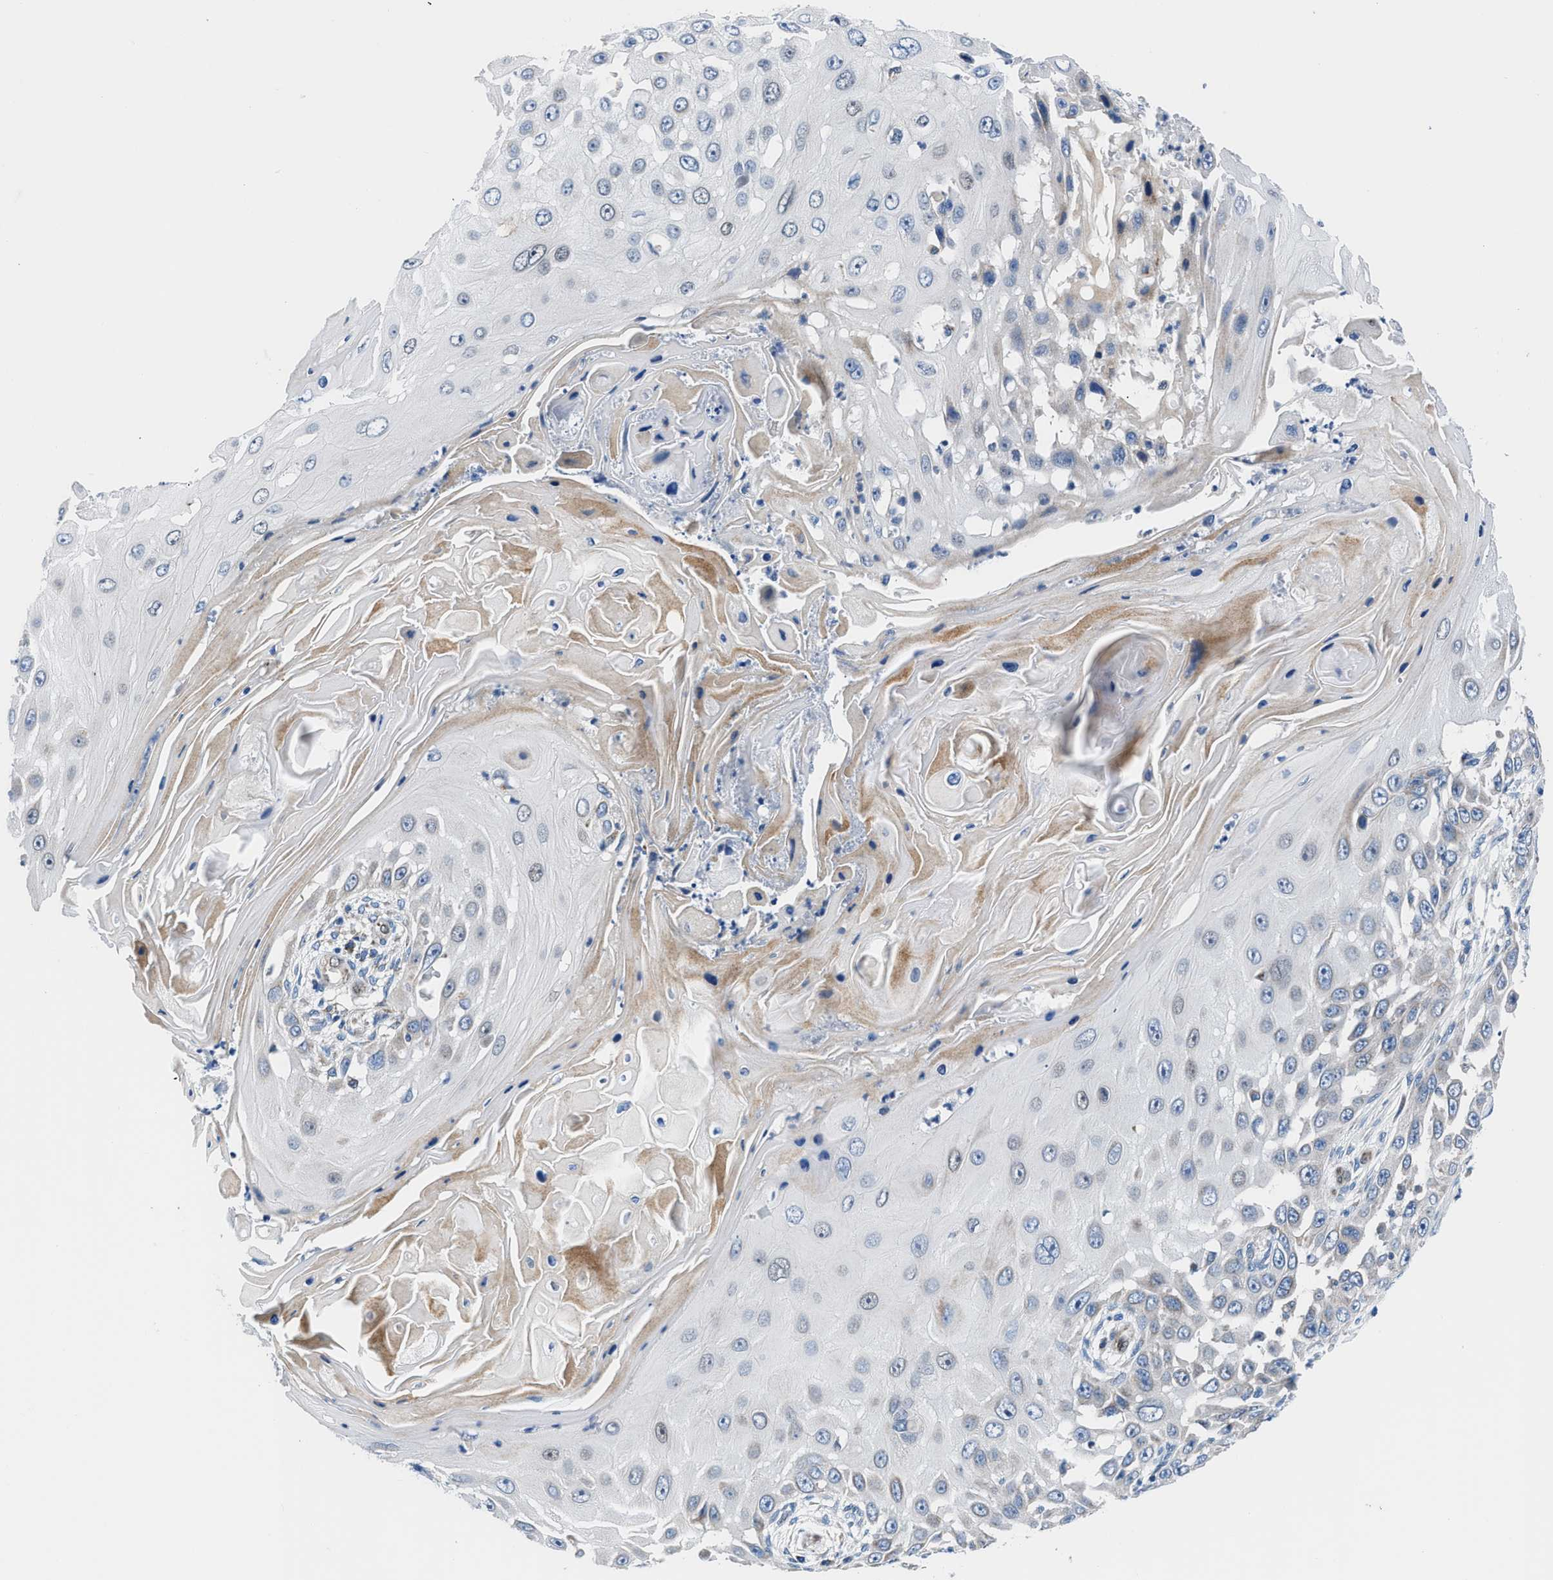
{"staining": {"intensity": "moderate", "quantity": "<25%", "location": "cytoplasmic/membranous"}, "tissue": "skin cancer", "cell_type": "Tumor cells", "image_type": "cancer", "snomed": [{"axis": "morphology", "description": "Squamous cell carcinoma, NOS"}, {"axis": "topography", "description": "Skin"}], "caption": "This is an image of immunohistochemistry (IHC) staining of squamous cell carcinoma (skin), which shows moderate expression in the cytoplasmic/membranous of tumor cells.", "gene": "LMO2", "patient": {"sex": "female", "age": 44}}